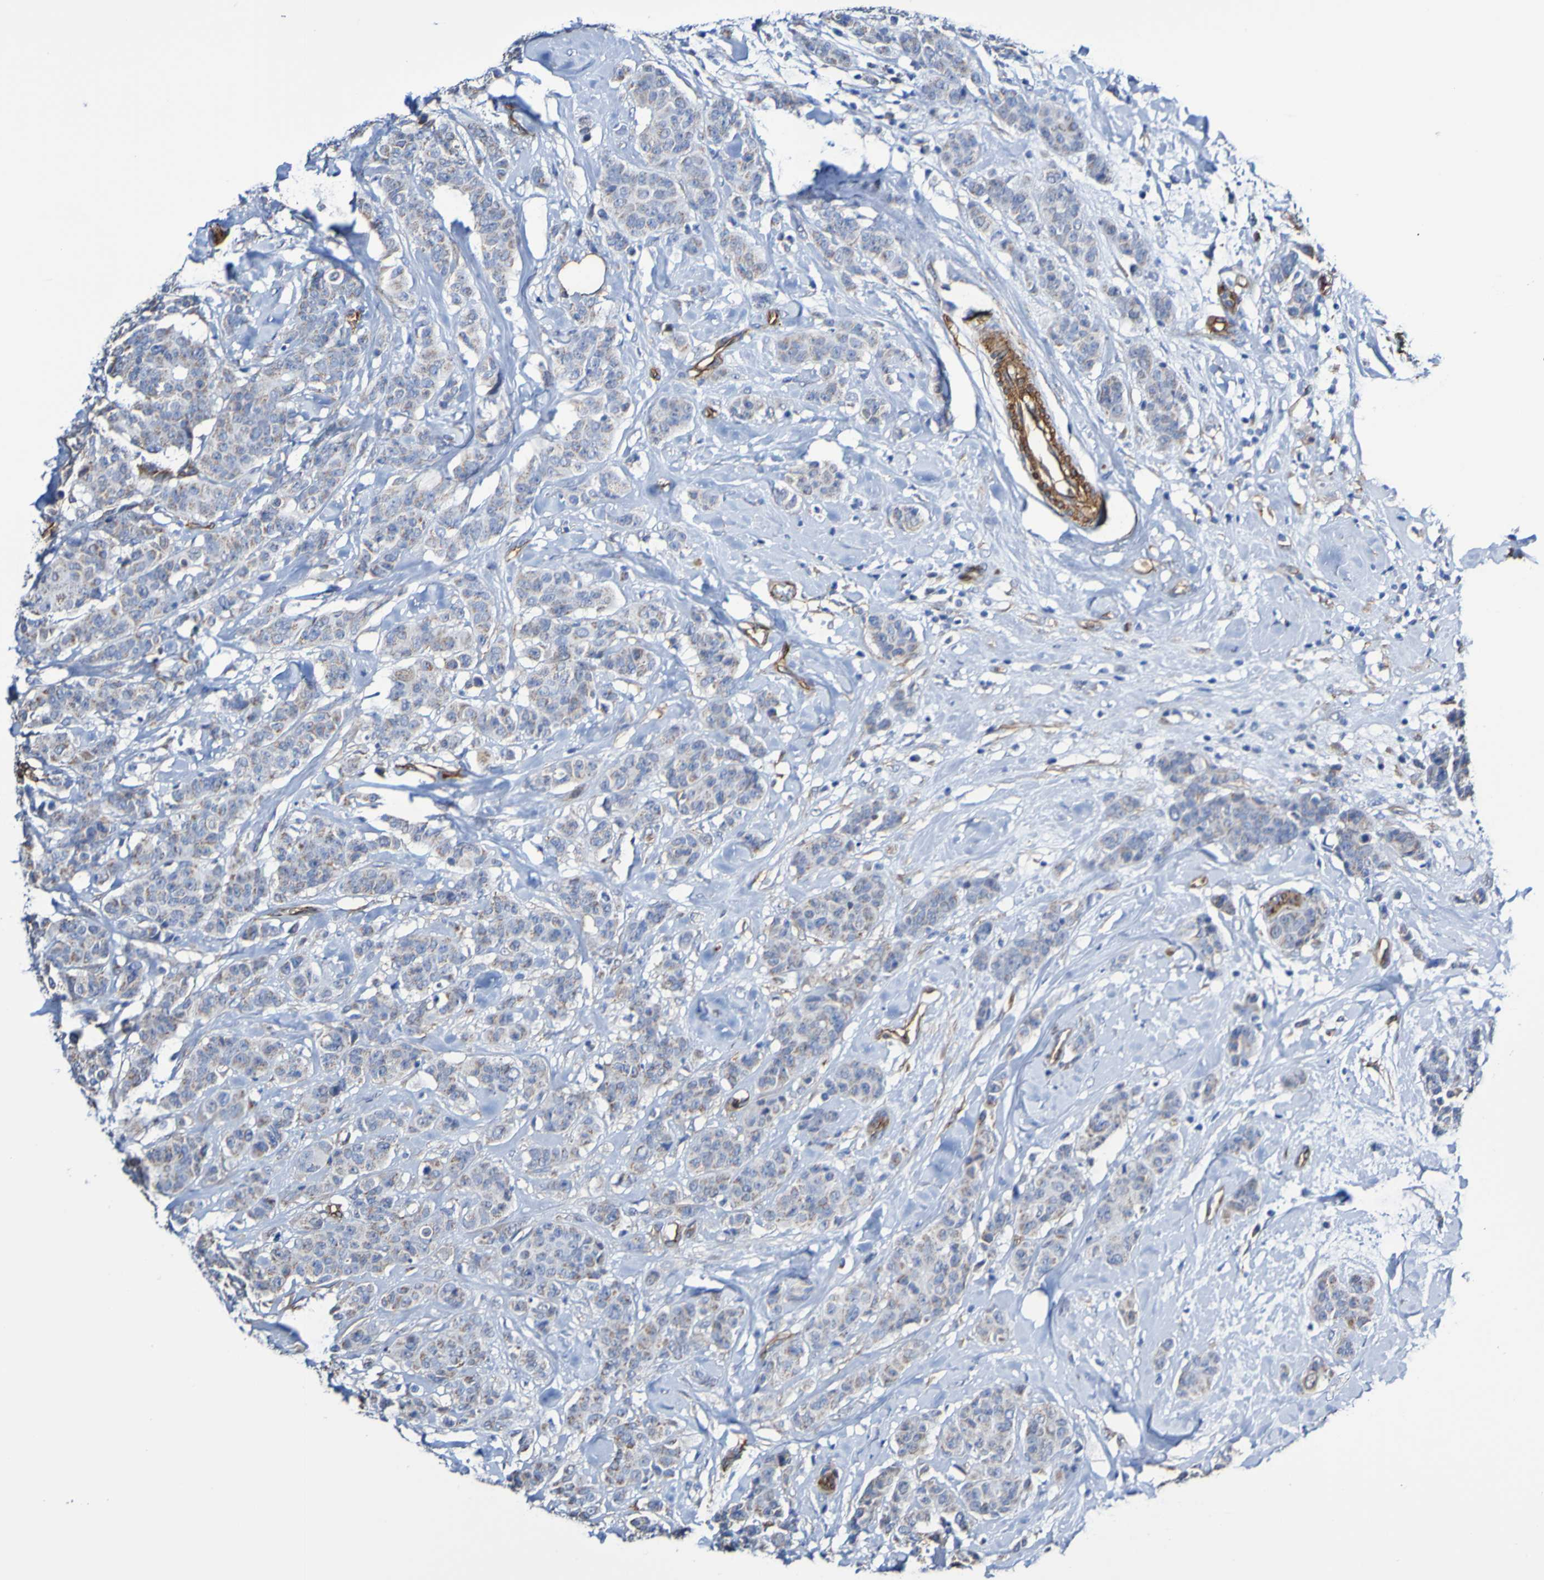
{"staining": {"intensity": "weak", "quantity": ">75%", "location": "cytoplasmic/membranous"}, "tissue": "breast cancer", "cell_type": "Tumor cells", "image_type": "cancer", "snomed": [{"axis": "morphology", "description": "Normal tissue, NOS"}, {"axis": "morphology", "description": "Duct carcinoma"}, {"axis": "topography", "description": "Breast"}], "caption": "Immunohistochemical staining of breast cancer (infiltrating ductal carcinoma) reveals weak cytoplasmic/membranous protein expression in about >75% of tumor cells.", "gene": "ELMOD3", "patient": {"sex": "female", "age": 40}}